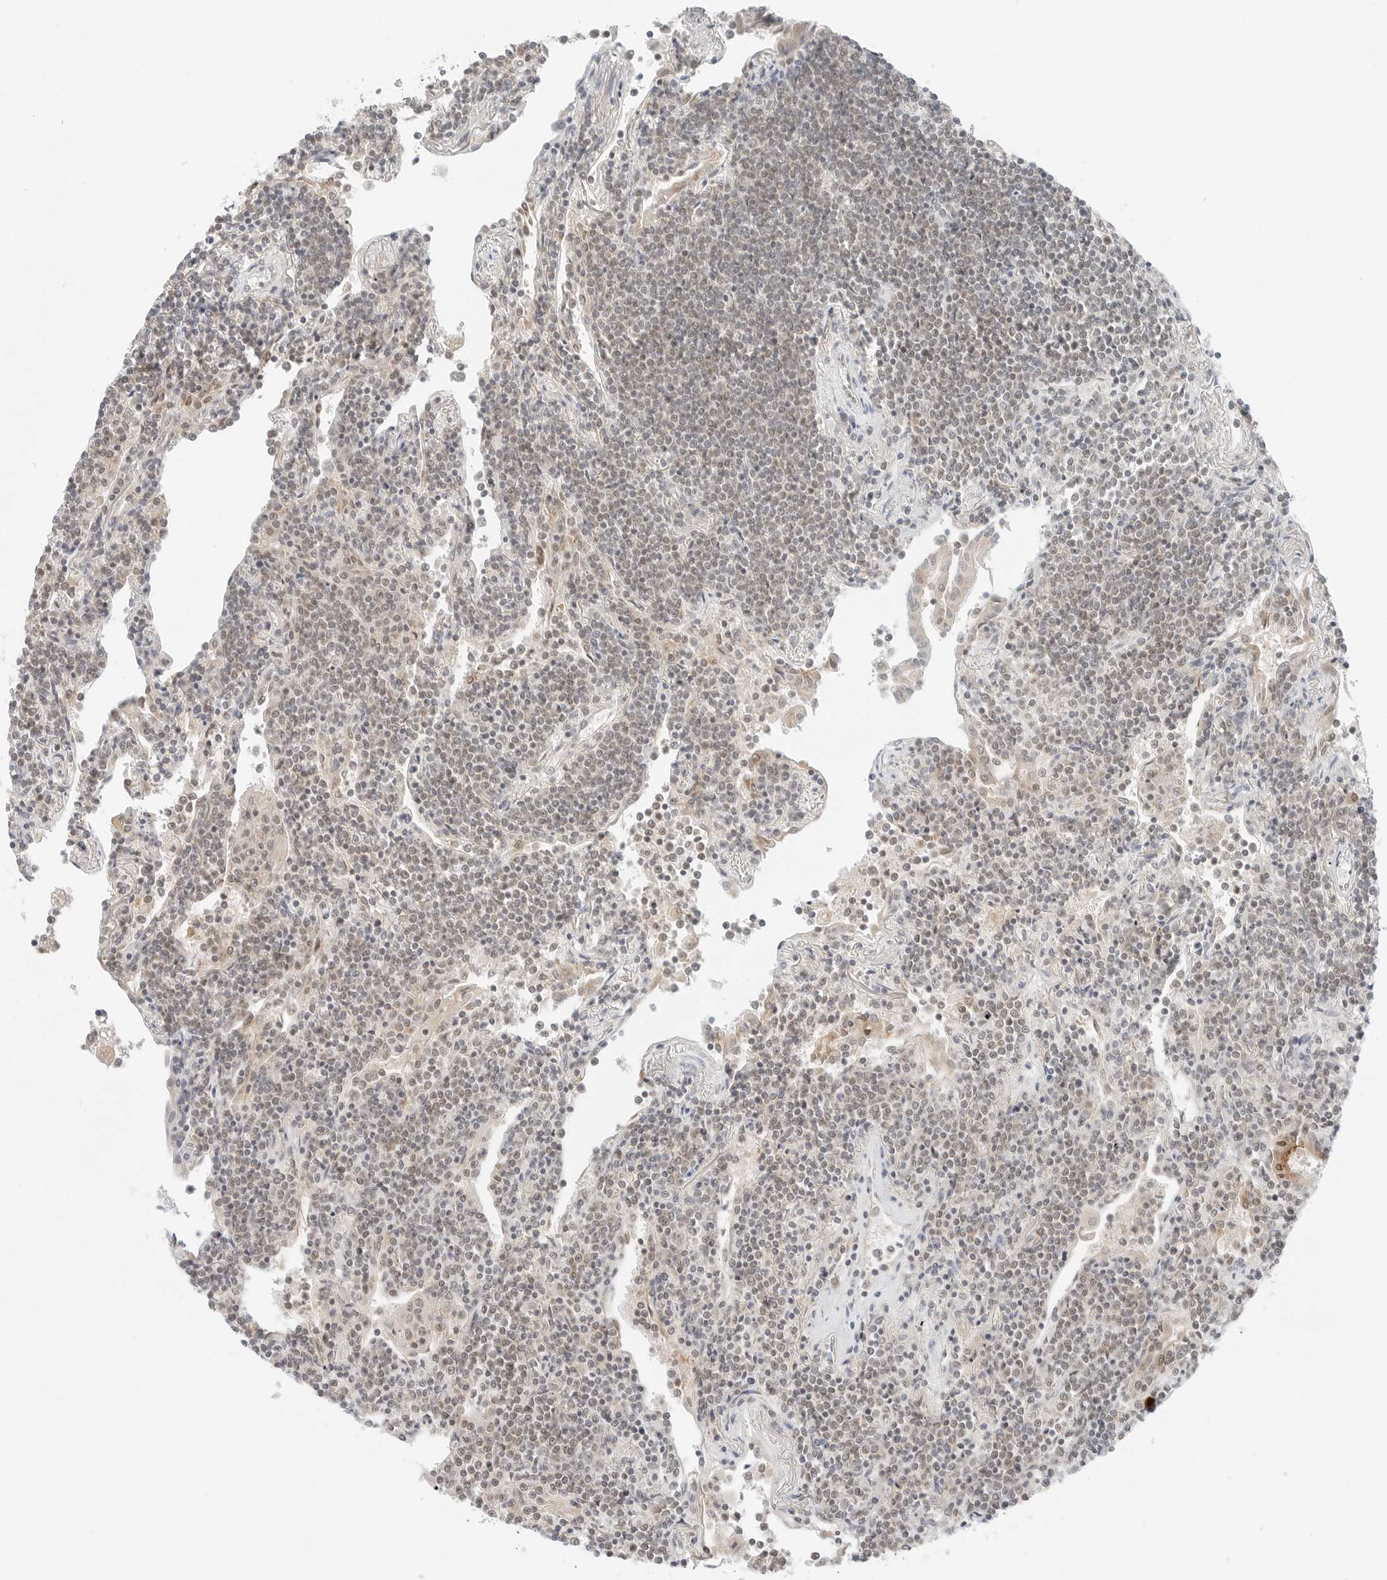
{"staining": {"intensity": "weak", "quantity": "<25%", "location": "cytoplasmic/membranous"}, "tissue": "lymphoma", "cell_type": "Tumor cells", "image_type": "cancer", "snomed": [{"axis": "morphology", "description": "Malignant lymphoma, non-Hodgkin's type, Low grade"}, {"axis": "topography", "description": "Lung"}], "caption": "Low-grade malignant lymphoma, non-Hodgkin's type stained for a protein using immunohistochemistry (IHC) reveals no staining tumor cells.", "gene": "IQCC", "patient": {"sex": "female", "age": 71}}